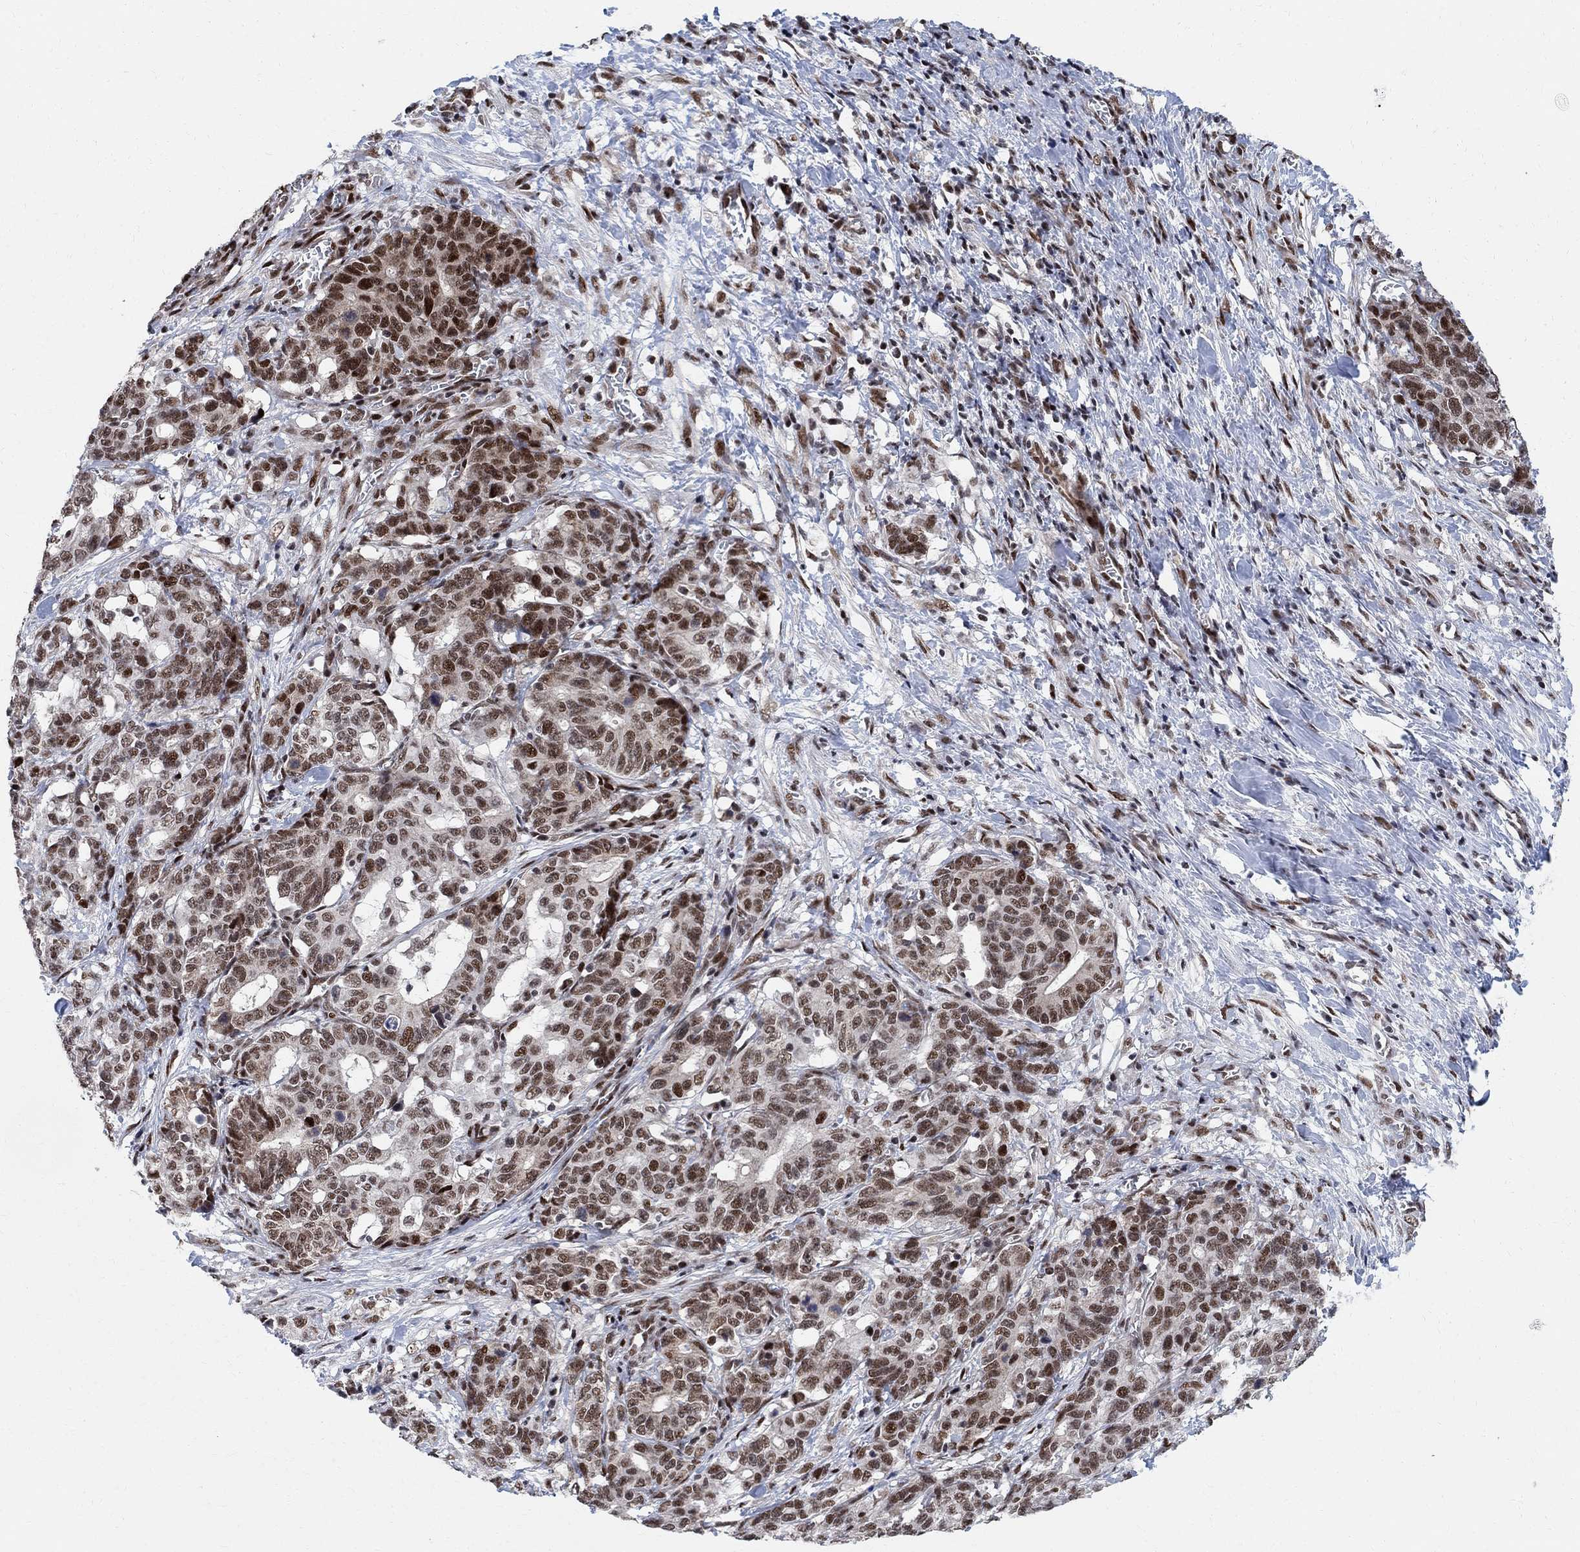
{"staining": {"intensity": "strong", "quantity": ">75%", "location": "nuclear"}, "tissue": "stomach cancer", "cell_type": "Tumor cells", "image_type": "cancer", "snomed": [{"axis": "morphology", "description": "Normal tissue, NOS"}, {"axis": "morphology", "description": "Adenocarcinoma, NOS"}, {"axis": "topography", "description": "Stomach"}], "caption": "Stomach cancer was stained to show a protein in brown. There is high levels of strong nuclear positivity in about >75% of tumor cells. (DAB IHC with brightfield microscopy, high magnification).", "gene": "E4F1", "patient": {"sex": "female", "age": 64}}